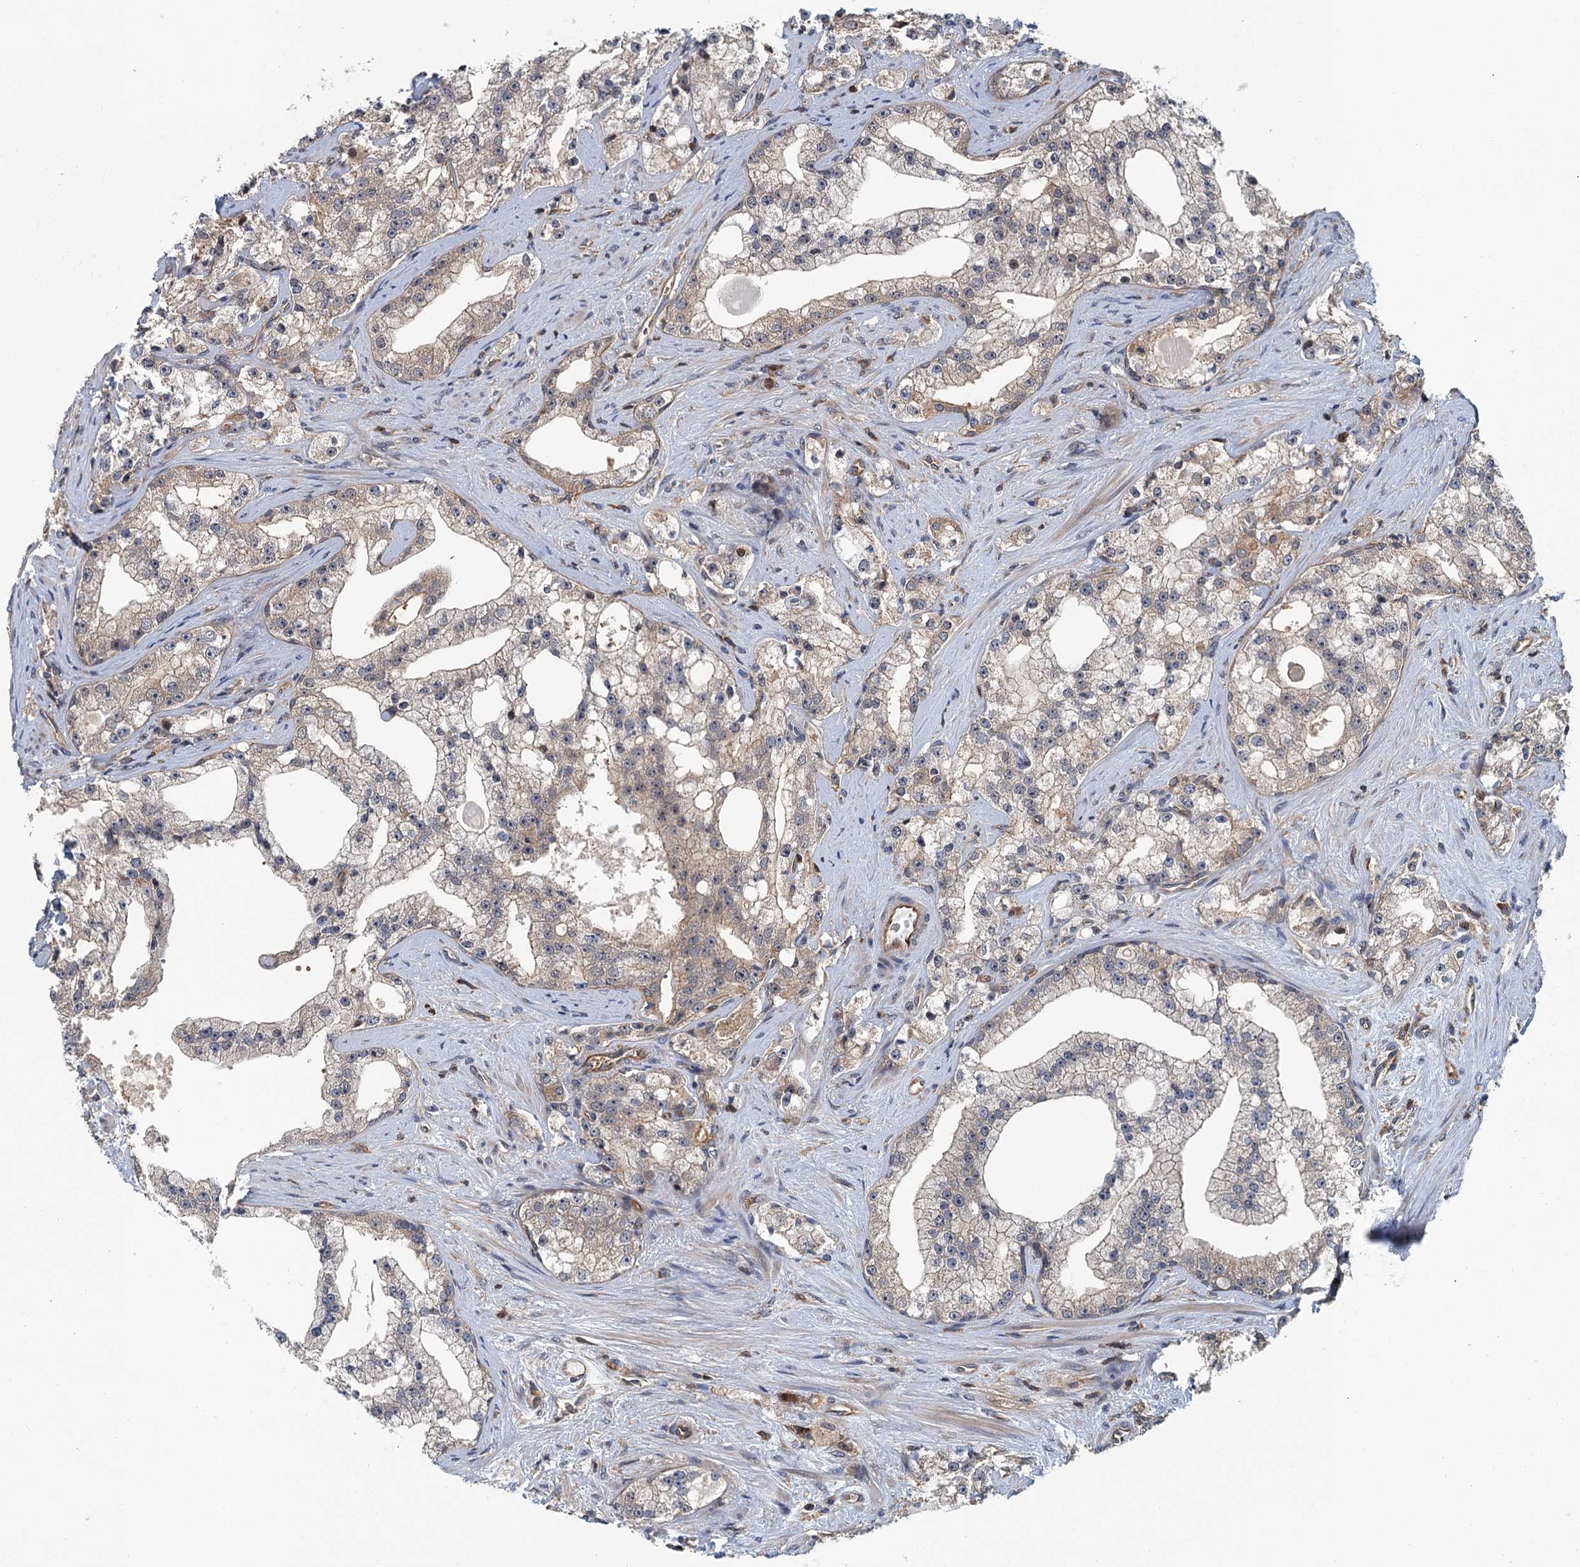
{"staining": {"intensity": "moderate", "quantity": ">75%", "location": "cytoplasmic/membranous"}, "tissue": "prostate cancer", "cell_type": "Tumor cells", "image_type": "cancer", "snomed": [{"axis": "morphology", "description": "Adenocarcinoma, High grade"}, {"axis": "topography", "description": "Prostate"}], "caption": "A micrograph of high-grade adenocarcinoma (prostate) stained for a protein exhibits moderate cytoplasmic/membranous brown staining in tumor cells. (DAB IHC, brown staining for protein, blue staining for nuclei).", "gene": "ZNF527", "patient": {"sex": "male", "age": 64}}